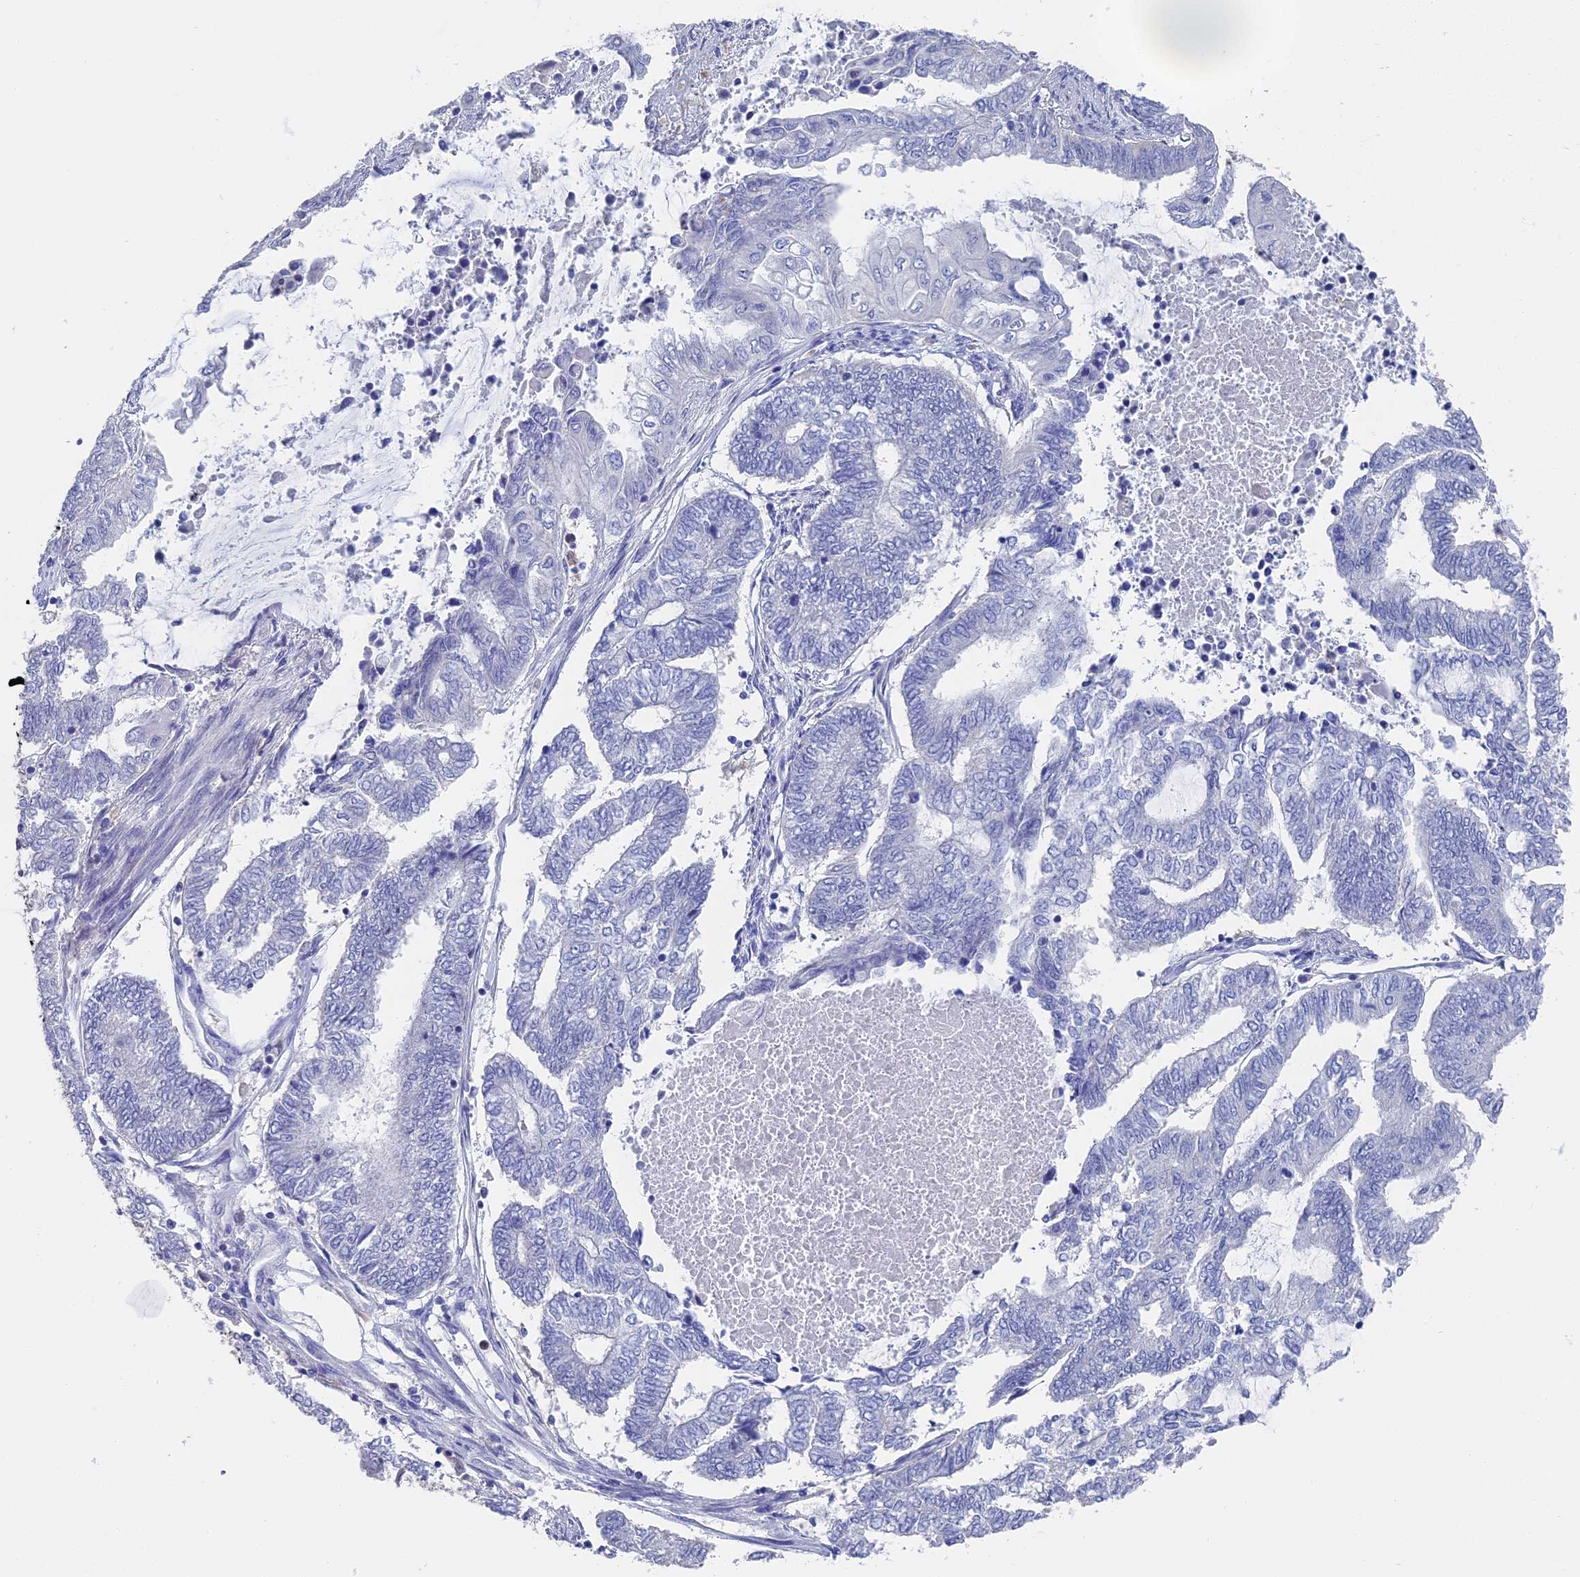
{"staining": {"intensity": "negative", "quantity": "none", "location": "none"}, "tissue": "endometrial cancer", "cell_type": "Tumor cells", "image_type": "cancer", "snomed": [{"axis": "morphology", "description": "Adenocarcinoma, NOS"}, {"axis": "topography", "description": "Uterus"}, {"axis": "topography", "description": "Endometrium"}], "caption": "High magnification brightfield microscopy of endometrial cancer stained with DAB (3,3'-diaminobenzidine) (brown) and counterstained with hematoxylin (blue): tumor cells show no significant expression.", "gene": "NCF4", "patient": {"sex": "female", "age": 70}}